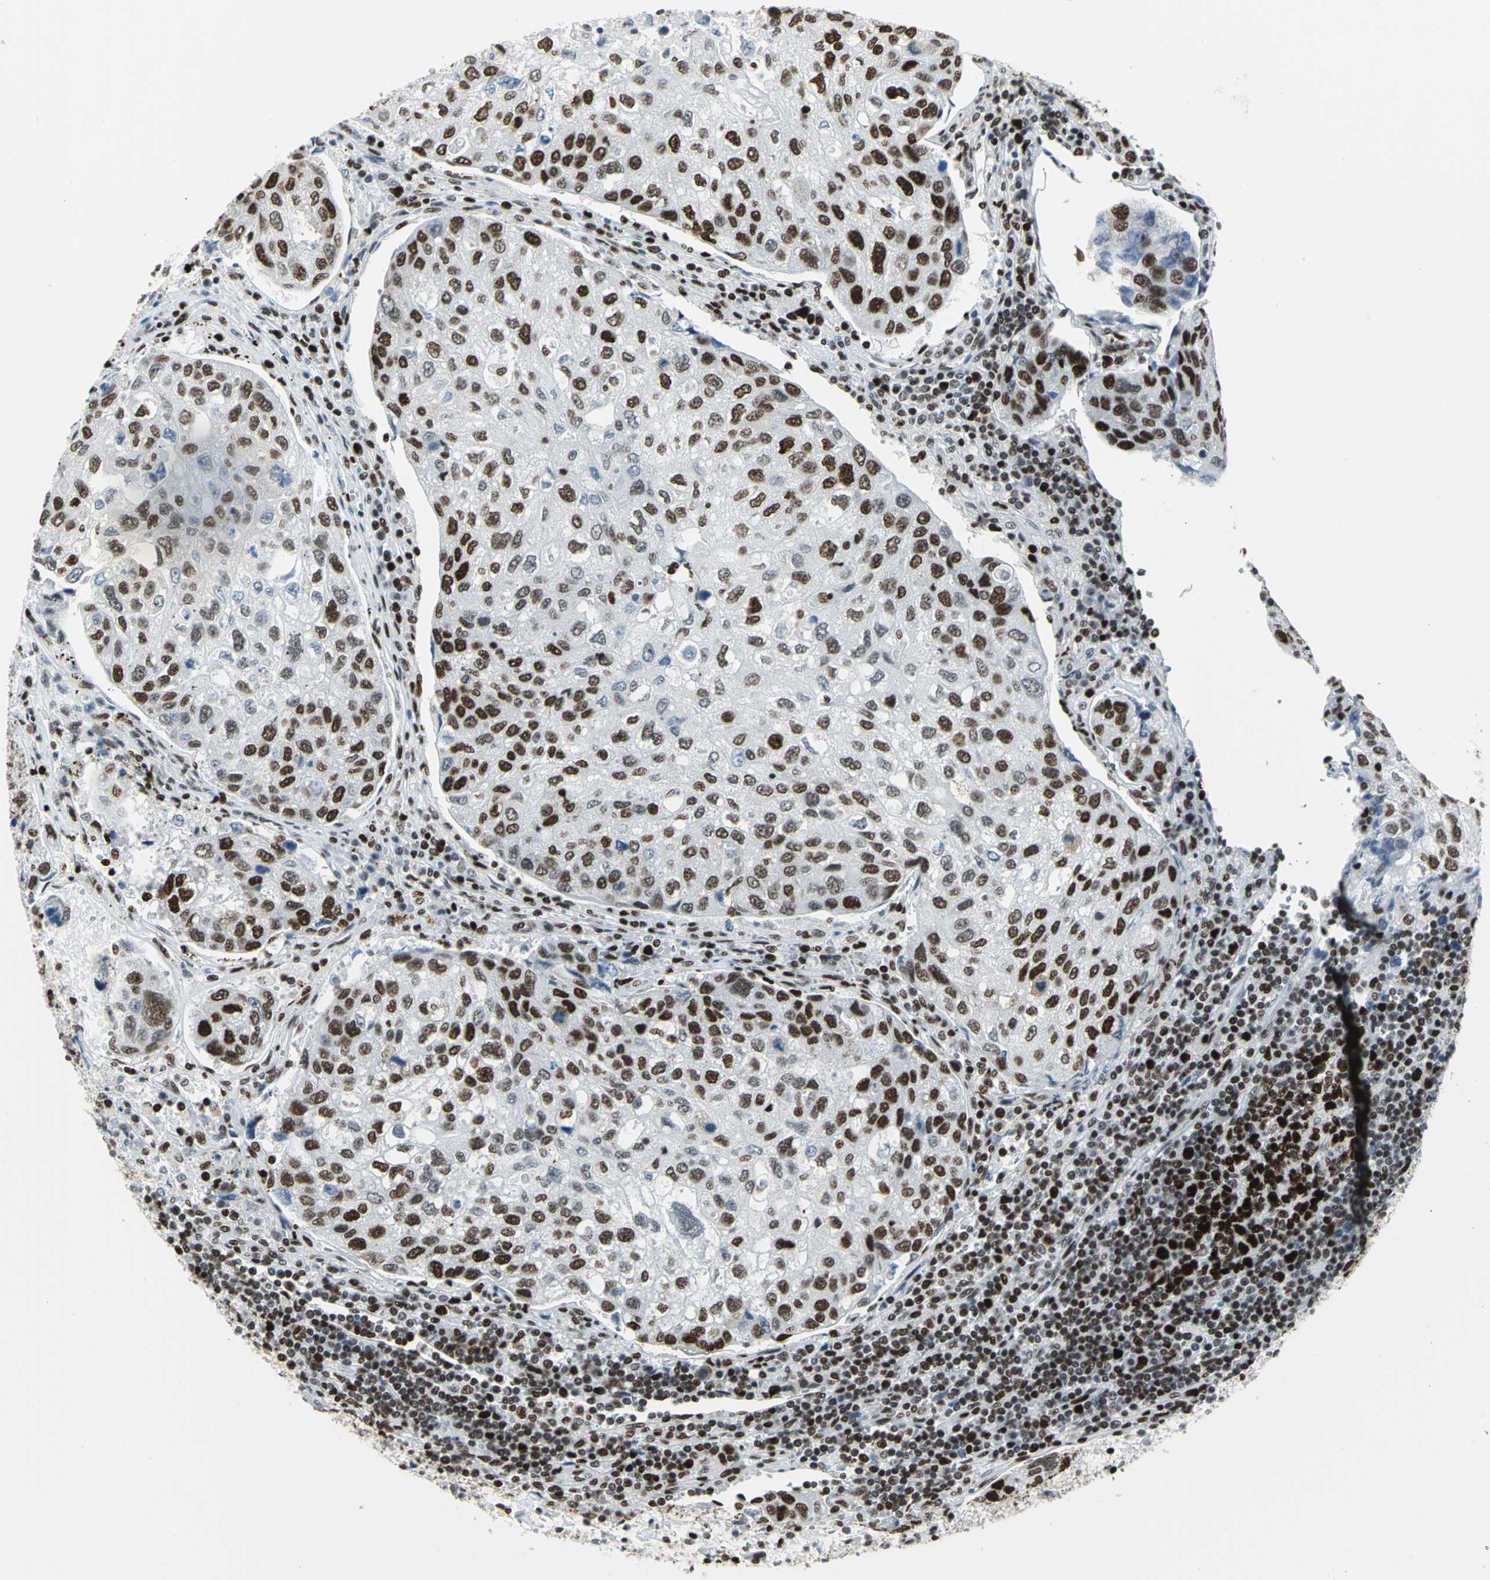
{"staining": {"intensity": "strong", "quantity": ">75%", "location": "nuclear"}, "tissue": "urothelial cancer", "cell_type": "Tumor cells", "image_type": "cancer", "snomed": [{"axis": "morphology", "description": "Urothelial carcinoma, High grade"}, {"axis": "topography", "description": "Lymph node"}, {"axis": "topography", "description": "Urinary bladder"}], "caption": "The micrograph shows staining of urothelial carcinoma (high-grade), revealing strong nuclear protein positivity (brown color) within tumor cells.", "gene": "HNRNPD", "patient": {"sex": "male", "age": 51}}